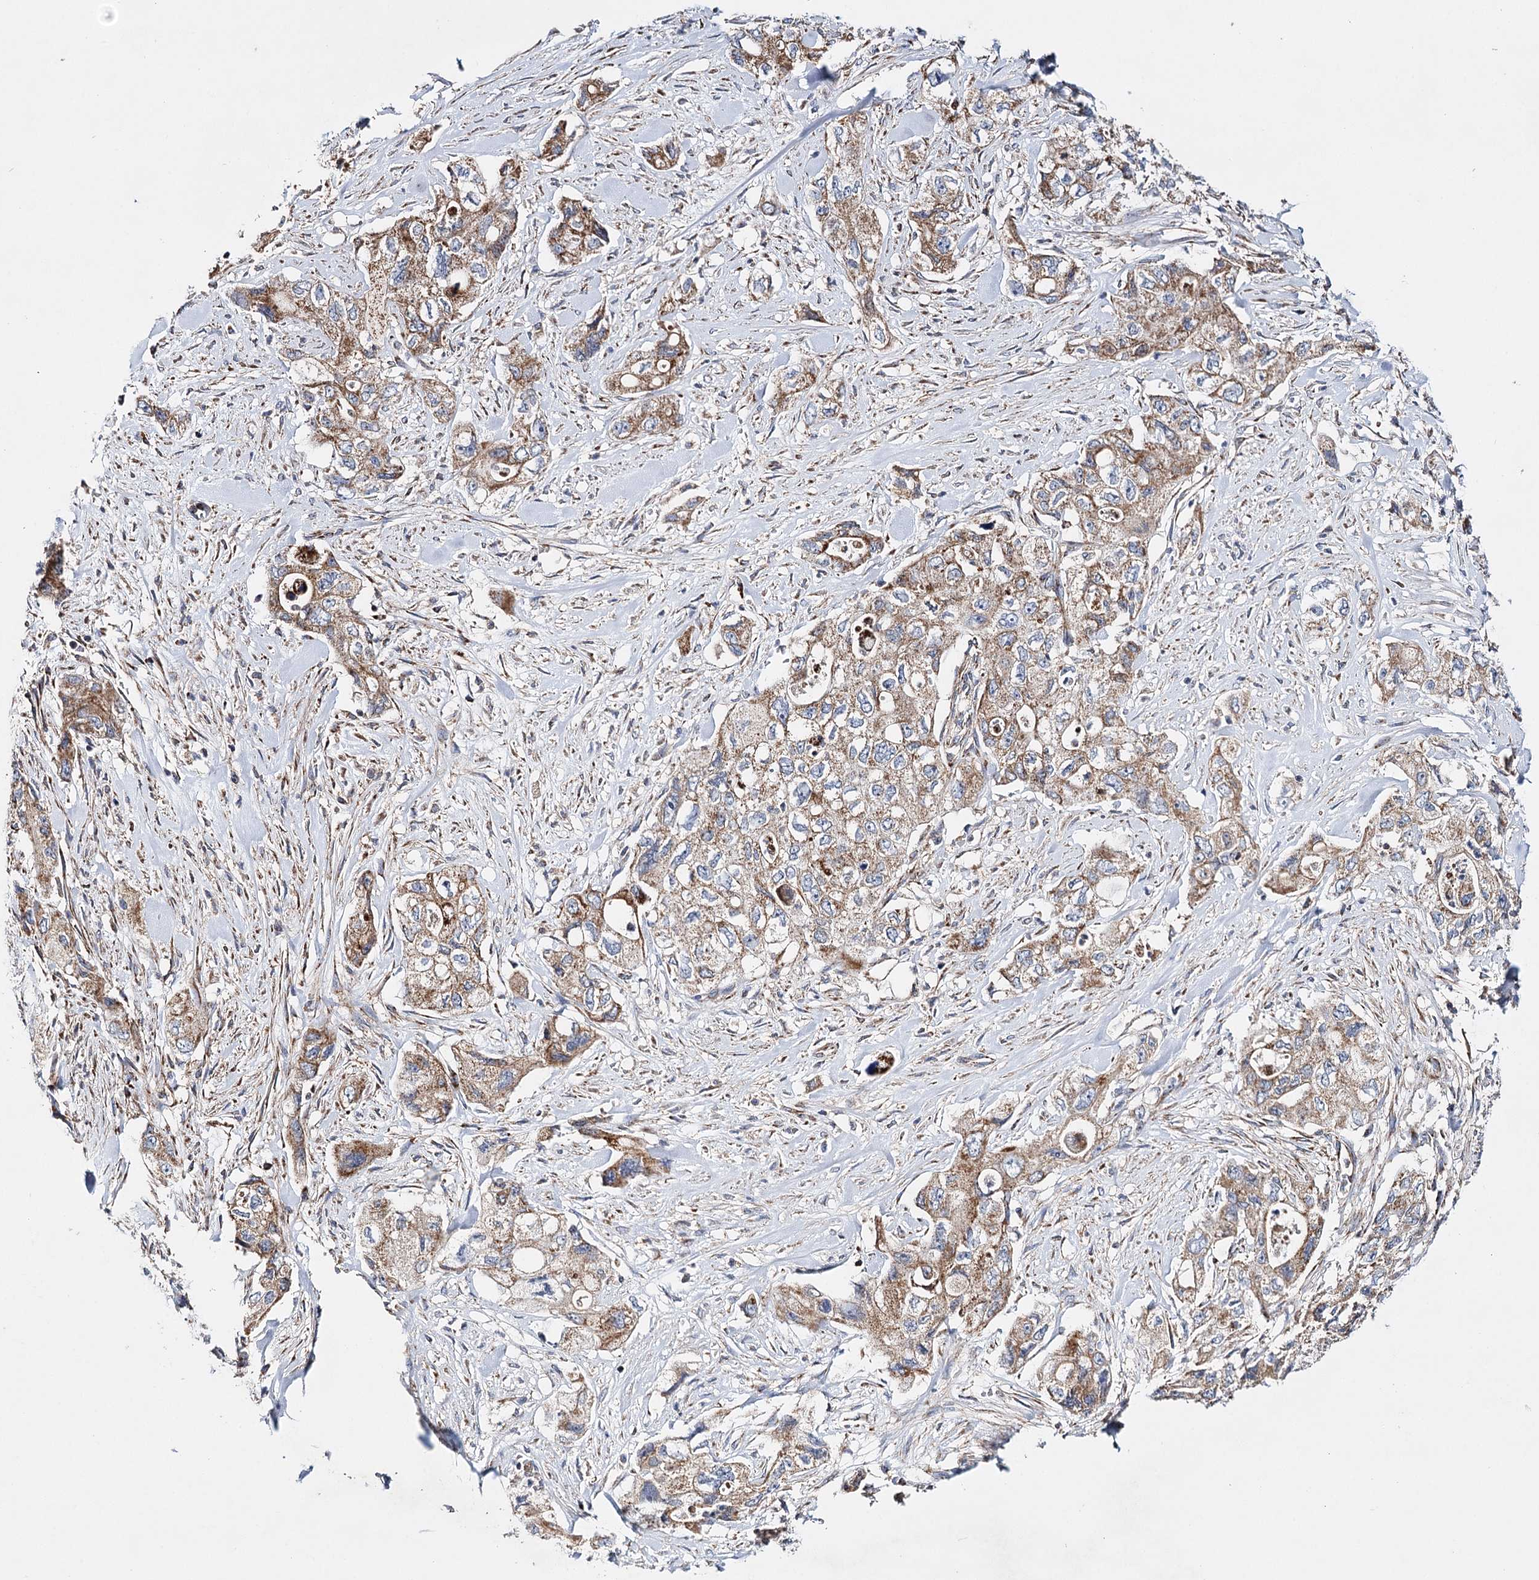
{"staining": {"intensity": "moderate", "quantity": ">75%", "location": "cytoplasmic/membranous"}, "tissue": "pancreatic cancer", "cell_type": "Tumor cells", "image_type": "cancer", "snomed": [{"axis": "morphology", "description": "Adenocarcinoma, NOS"}, {"axis": "topography", "description": "Pancreas"}], "caption": "Human pancreatic cancer stained for a protein (brown) displays moderate cytoplasmic/membranous positive positivity in approximately >75% of tumor cells.", "gene": "CFAP46", "patient": {"sex": "female", "age": 73}}